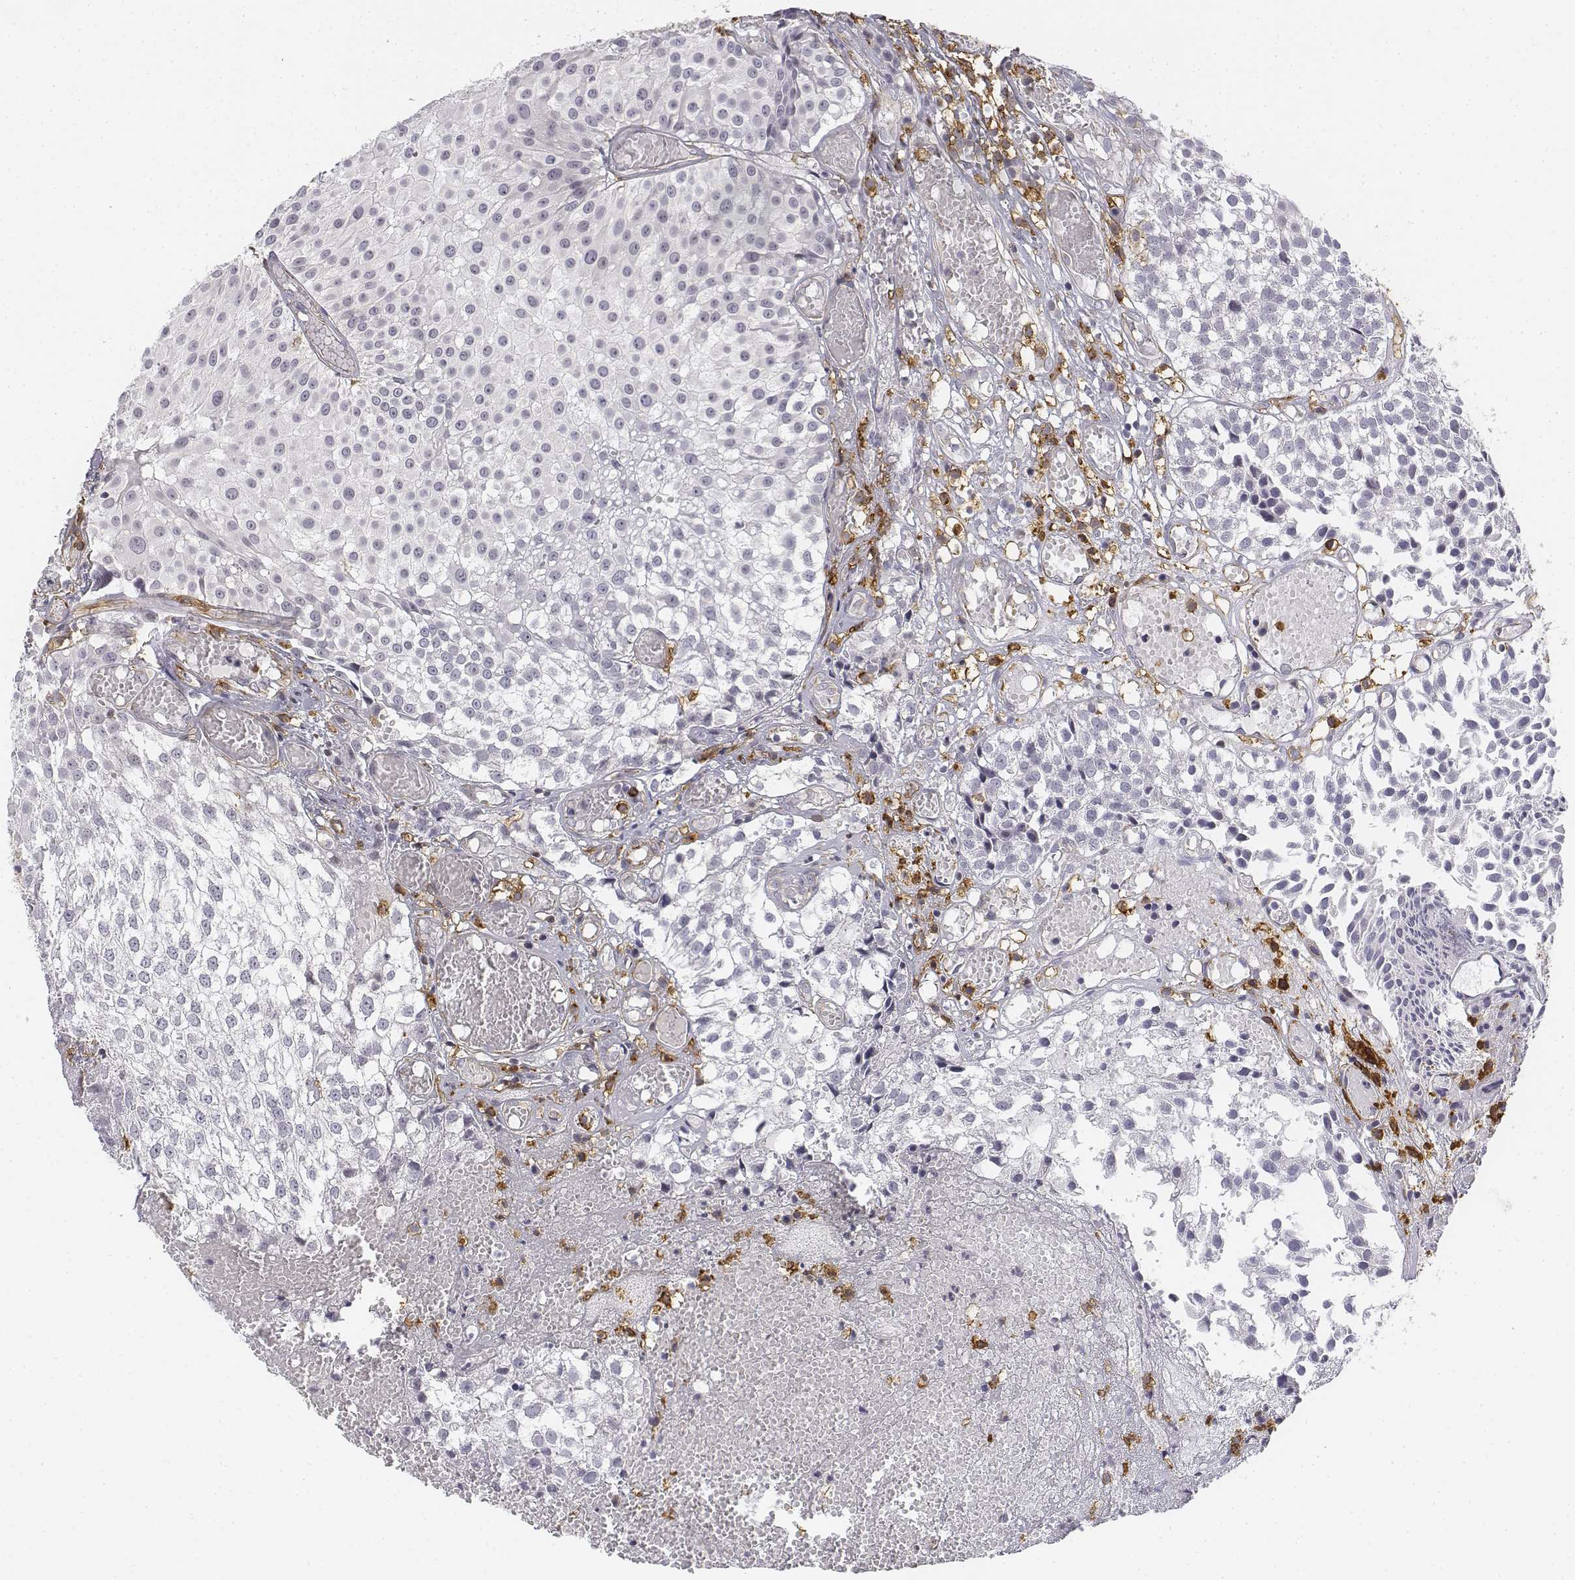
{"staining": {"intensity": "negative", "quantity": "none", "location": "none"}, "tissue": "urothelial cancer", "cell_type": "Tumor cells", "image_type": "cancer", "snomed": [{"axis": "morphology", "description": "Urothelial carcinoma, Low grade"}, {"axis": "topography", "description": "Urinary bladder"}], "caption": "Immunohistochemical staining of human urothelial cancer exhibits no significant expression in tumor cells. (DAB (3,3'-diaminobenzidine) immunohistochemistry (IHC) visualized using brightfield microscopy, high magnification).", "gene": "CD14", "patient": {"sex": "male", "age": 79}}